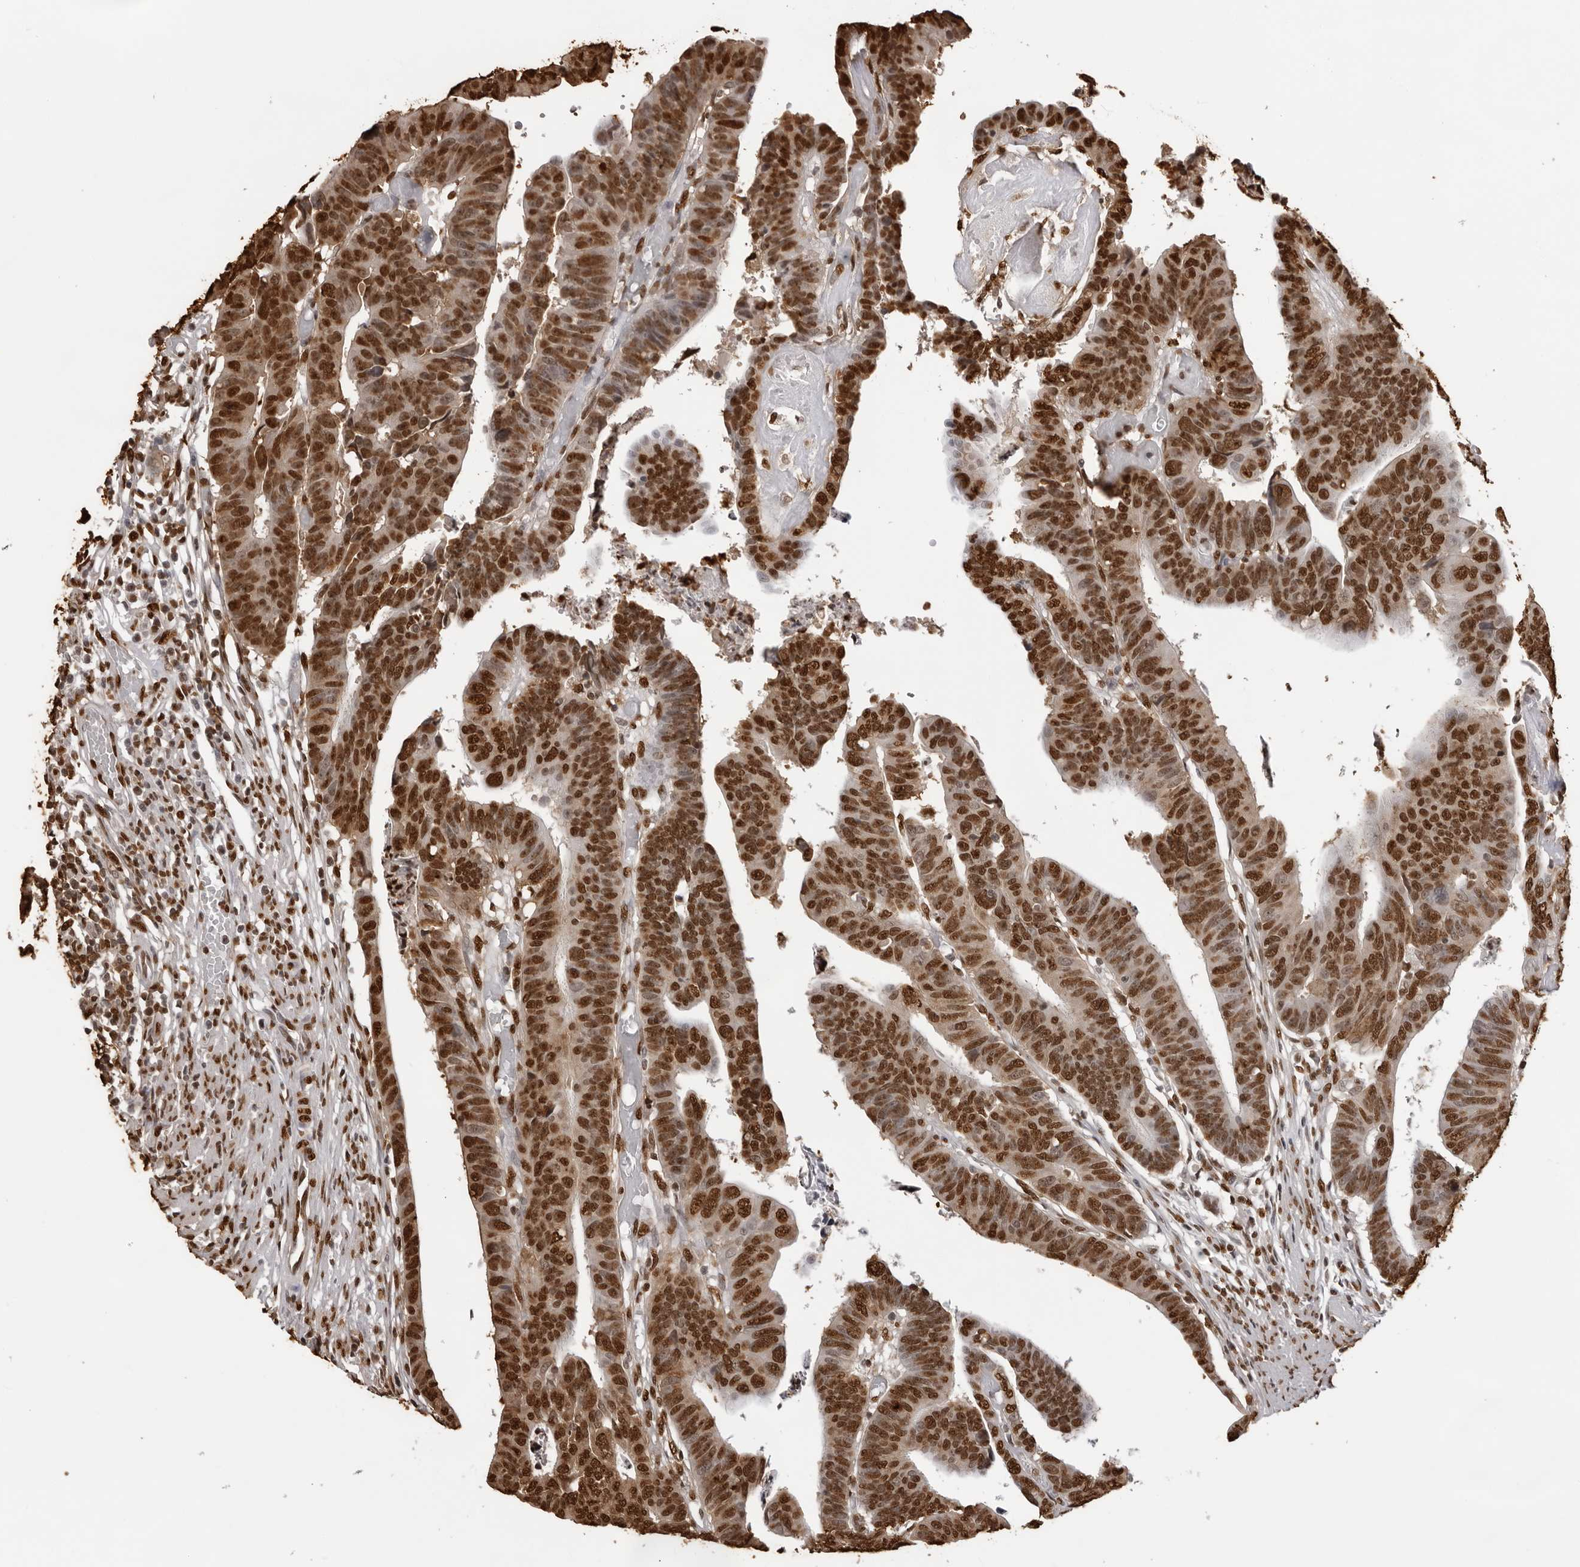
{"staining": {"intensity": "strong", "quantity": ">75%", "location": "nuclear"}, "tissue": "colorectal cancer", "cell_type": "Tumor cells", "image_type": "cancer", "snomed": [{"axis": "morphology", "description": "Adenocarcinoma, NOS"}, {"axis": "topography", "description": "Rectum"}], "caption": "Immunohistochemical staining of colorectal cancer (adenocarcinoma) demonstrates high levels of strong nuclear protein staining in about >75% of tumor cells.", "gene": "ZFP91", "patient": {"sex": "female", "age": 65}}